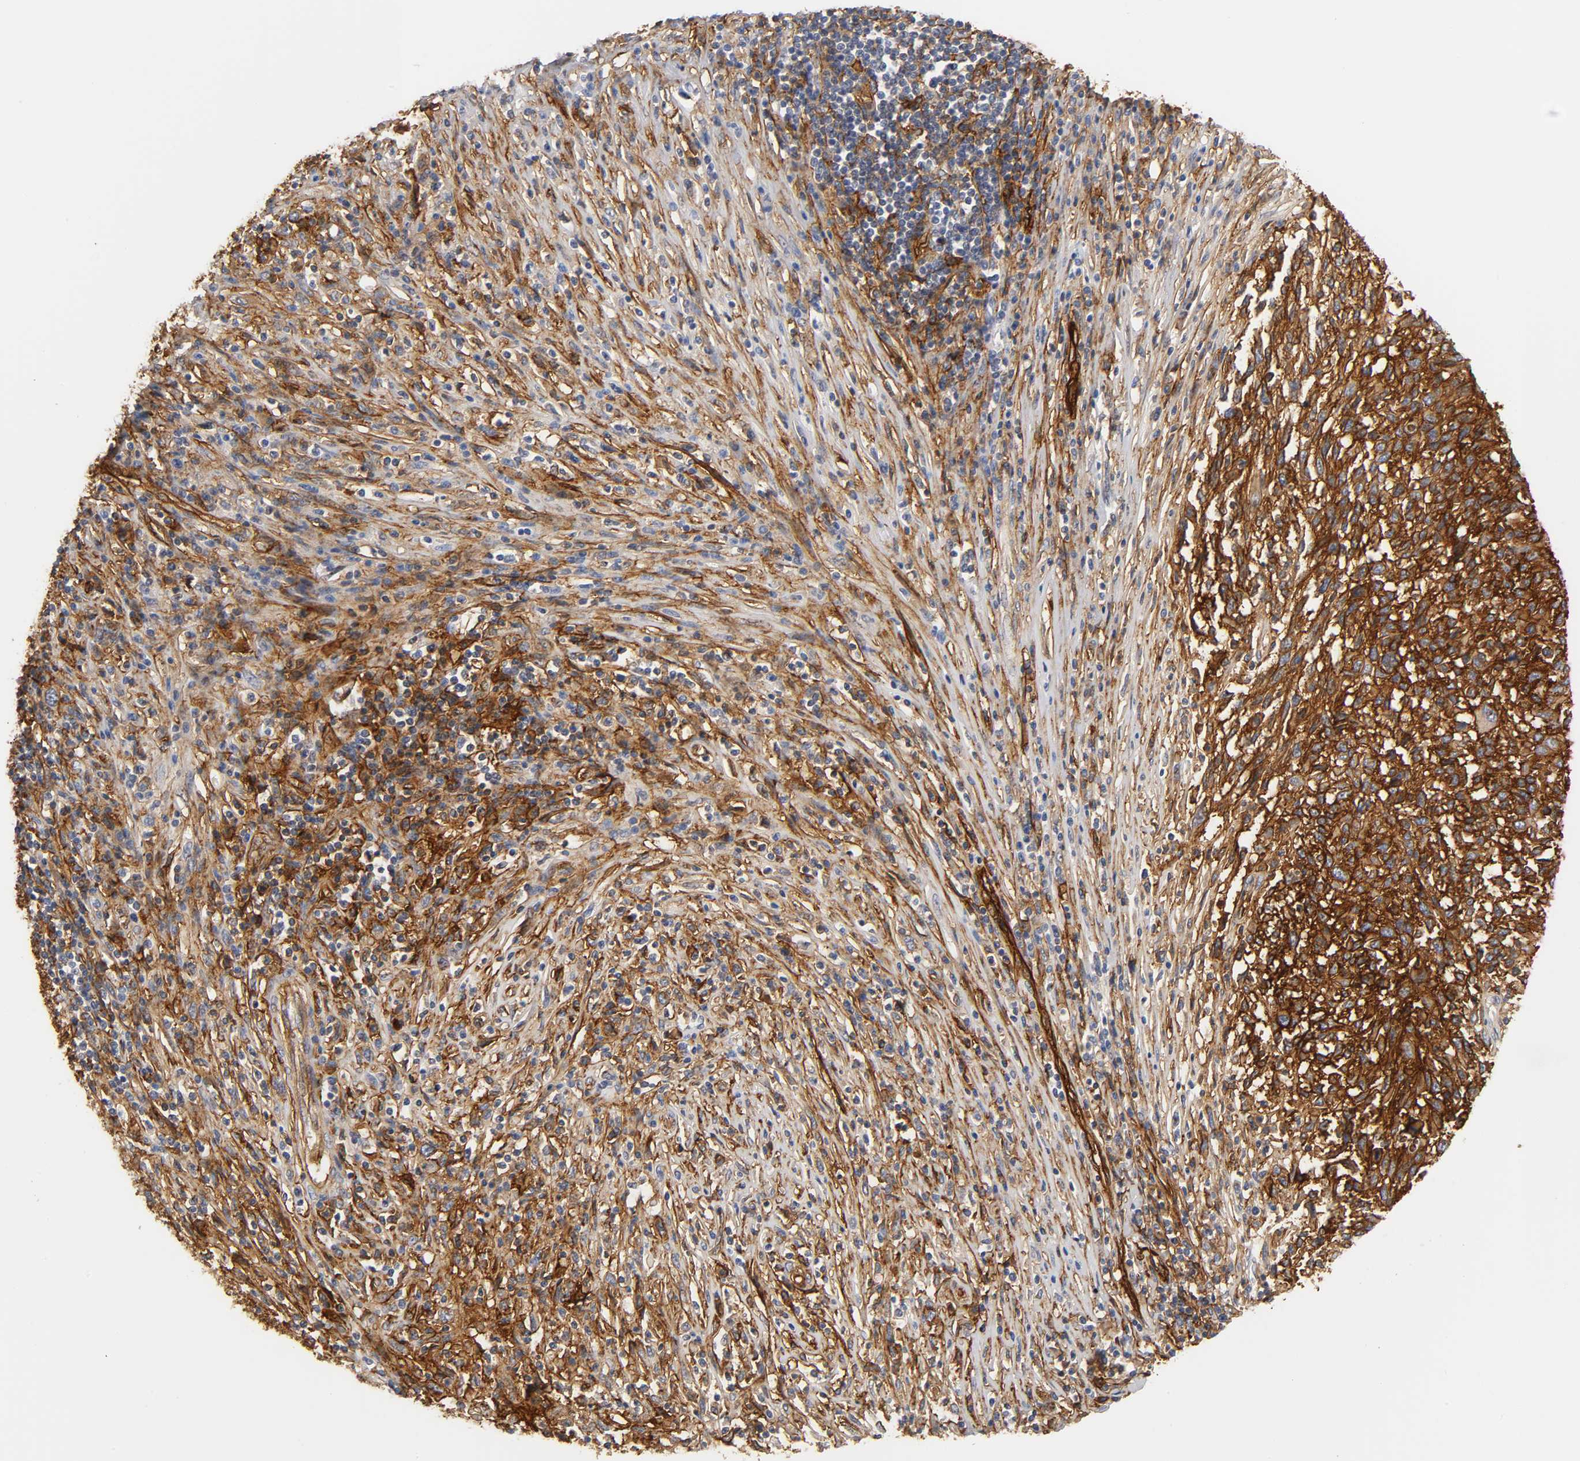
{"staining": {"intensity": "strong", "quantity": ">75%", "location": "cytoplasmic/membranous"}, "tissue": "melanoma", "cell_type": "Tumor cells", "image_type": "cancer", "snomed": [{"axis": "morphology", "description": "Malignant melanoma, Metastatic site"}, {"axis": "topography", "description": "Lymph node"}], "caption": "Protein staining of malignant melanoma (metastatic site) tissue displays strong cytoplasmic/membranous staining in about >75% of tumor cells.", "gene": "ICAM1", "patient": {"sex": "male", "age": 61}}